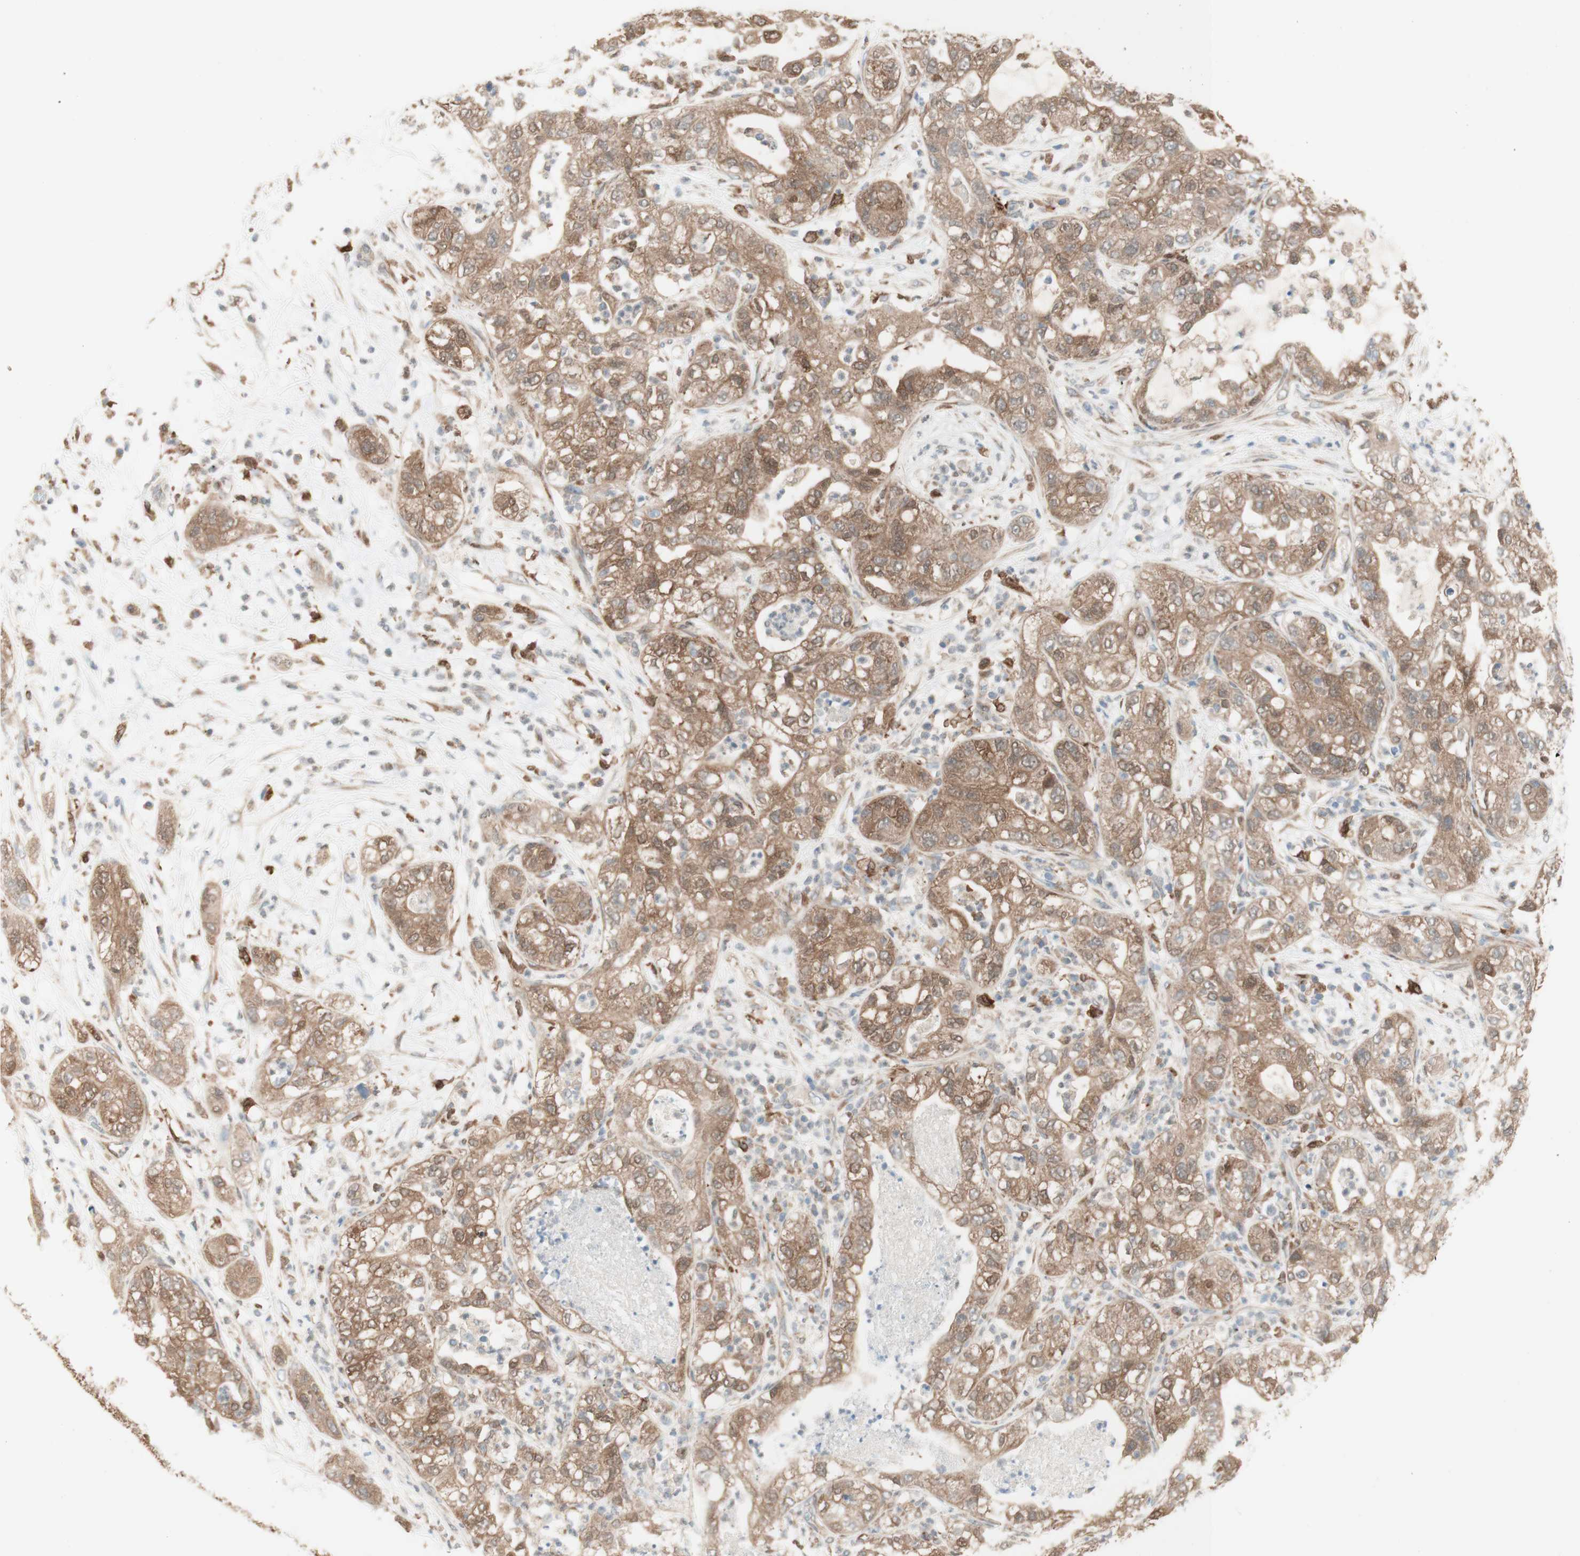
{"staining": {"intensity": "moderate", "quantity": ">75%", "location": "cytoplasmic/membranous"}, "tissue": "pancreatic cancer", "cell_type": "Tumor cells", "image_type": "cancer", "snomed": [{"axis": "morphology", "description": "Adenocarcinoma, NOS"}, {"axis": "topography", "description": "Pancreas"}], "caption": "A micrograph of human pancreatic cancer (adenocarcinoma) stained for a protein demonstrates moderate cytoplasmic/membranous brown staining in tumor cells.", "gene": "COMT", "patient": {"sex": "female", "age": 78}}